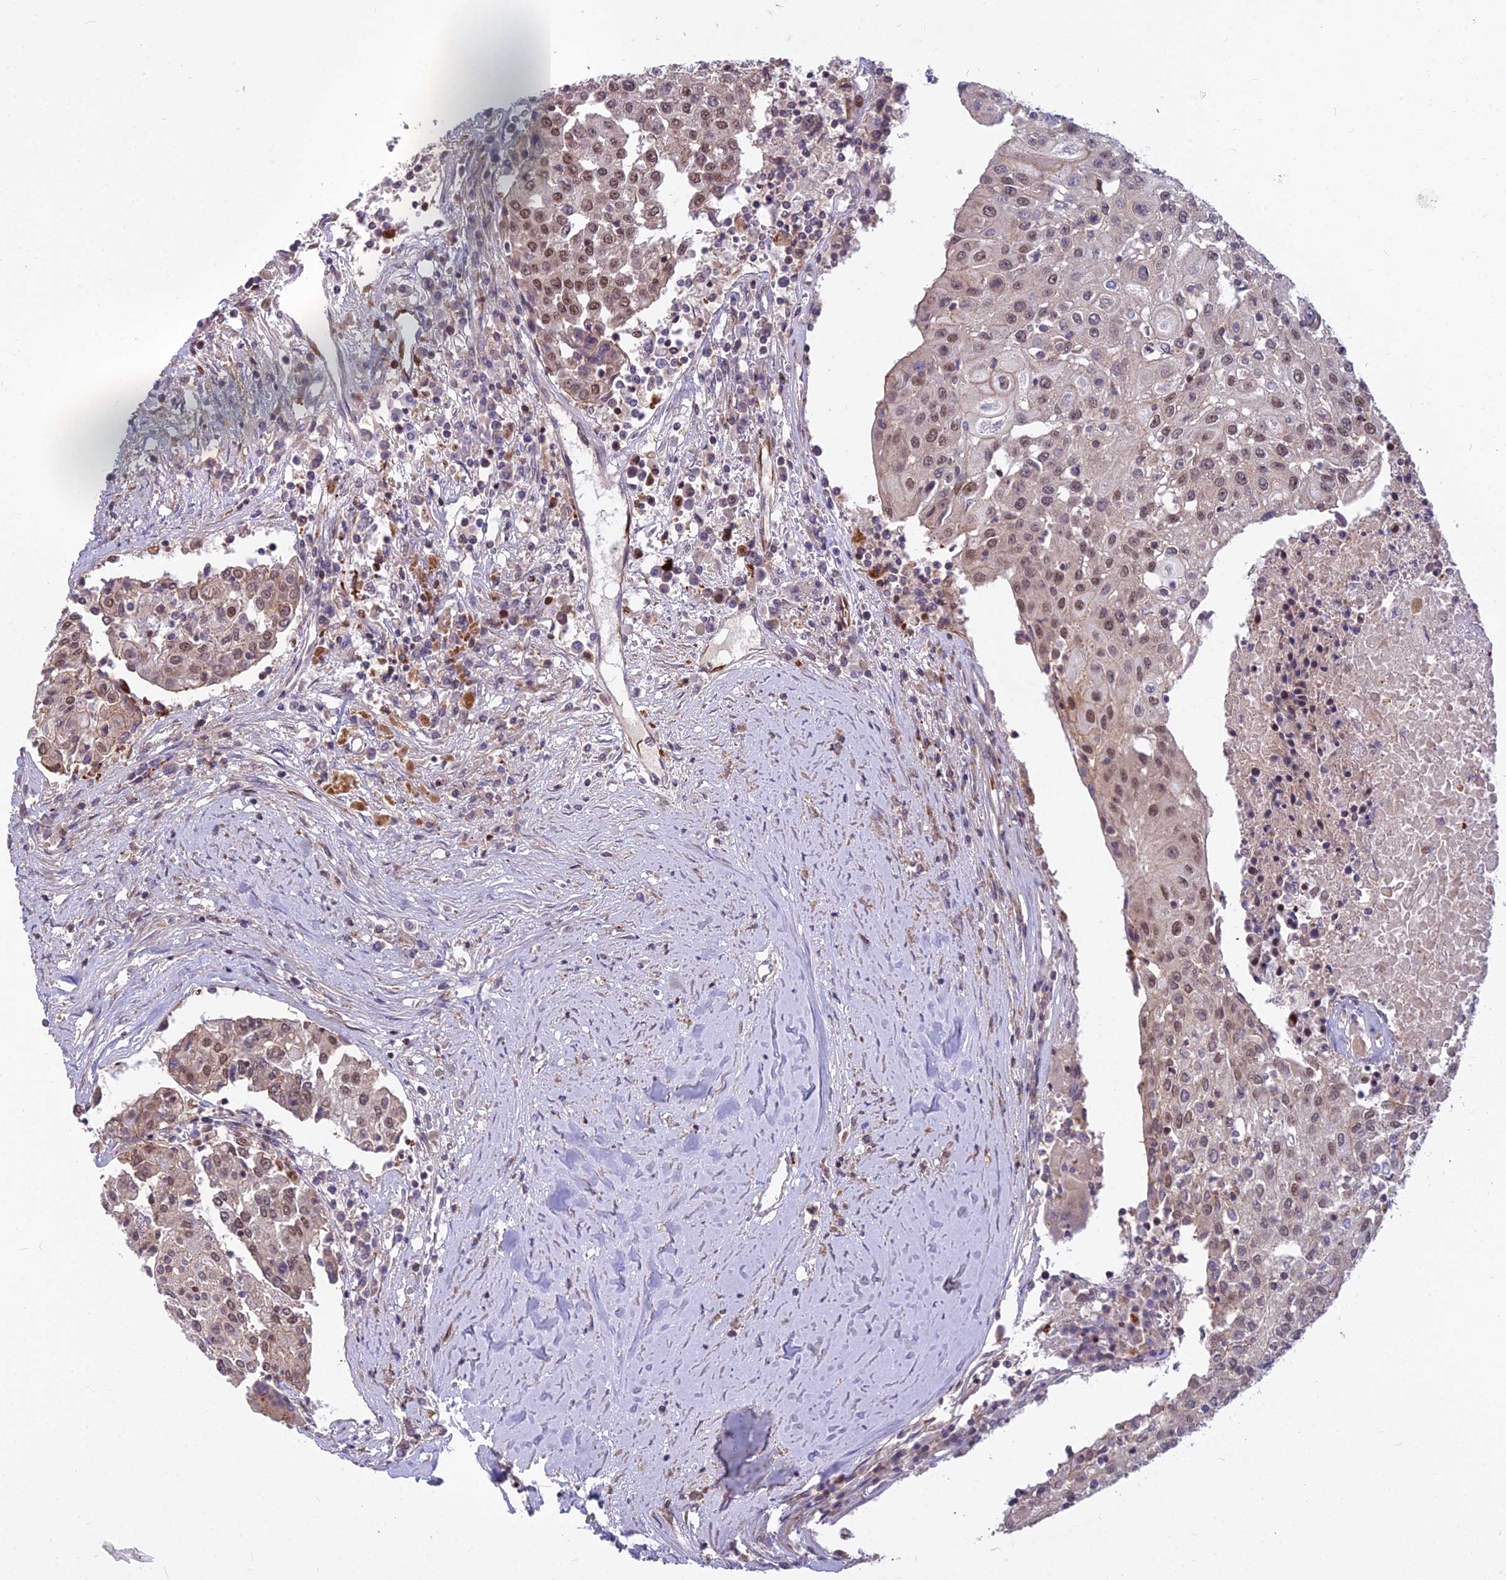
{"staining": {"intensity": "moderate", "quantity": "25%-75%", "location": "nuclear"}, "tissue": "urothelial cancer", "cell_type": "Tumor cells", "image_type": "cancer", "snomed": [{"axis": "morphology", "description": "Urothelial carcinoma, High grade"}, {"axis": "topography", "description": "Urinary bladder"}], "caption": "Immunohistochemistry (IHC) micrograph of neoplastic tissue: urothelial cancer stained using IHC exhibits medium levels of moderate protein expression localized specifically in the nuclear of tumor cells, appearing as a nuclear brown color.", "gene": "GLYATL3", "patient": {"sex": "female", "age": 85}}